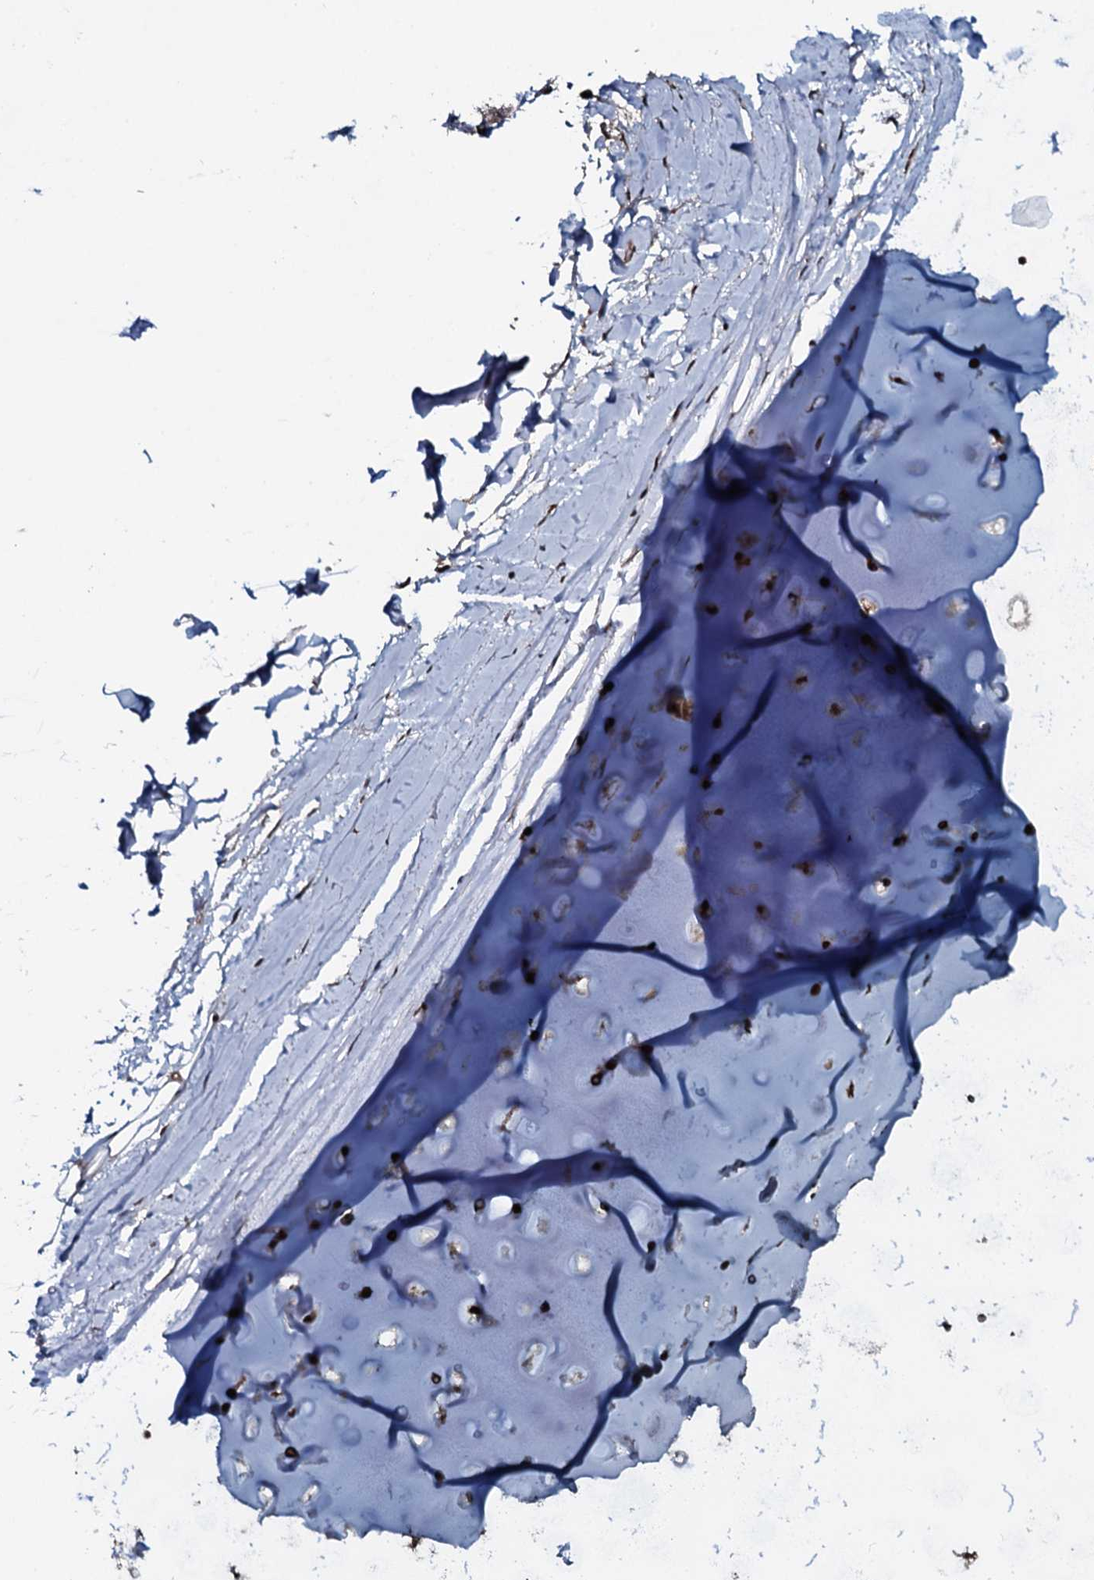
{"staining": {"intensity": "weak", "quantity": "25%-75%", "location": "nuclear"}, "tissue": "adipose tissue", "cell_type": "Adipocytes", "image_type": "normal", "snomed": [{"axis": "morphology", "description": "Normal tissue, NOS"}, {"axis": "topography", "description": "Lymph node"}, {"axis": "topography", "description": "Bronchus"}], "caption": "High-power microscopy captured an immunohistochemistry (IHC) image of normal adipose tissue, revealing weak nuclear staining in about 25%-75% of adipocytes. (Brightfield microscopy of DAB IHC at high magnification).", "gene": "HDDC3", "patient": {"sex": "male", "age": 63}}